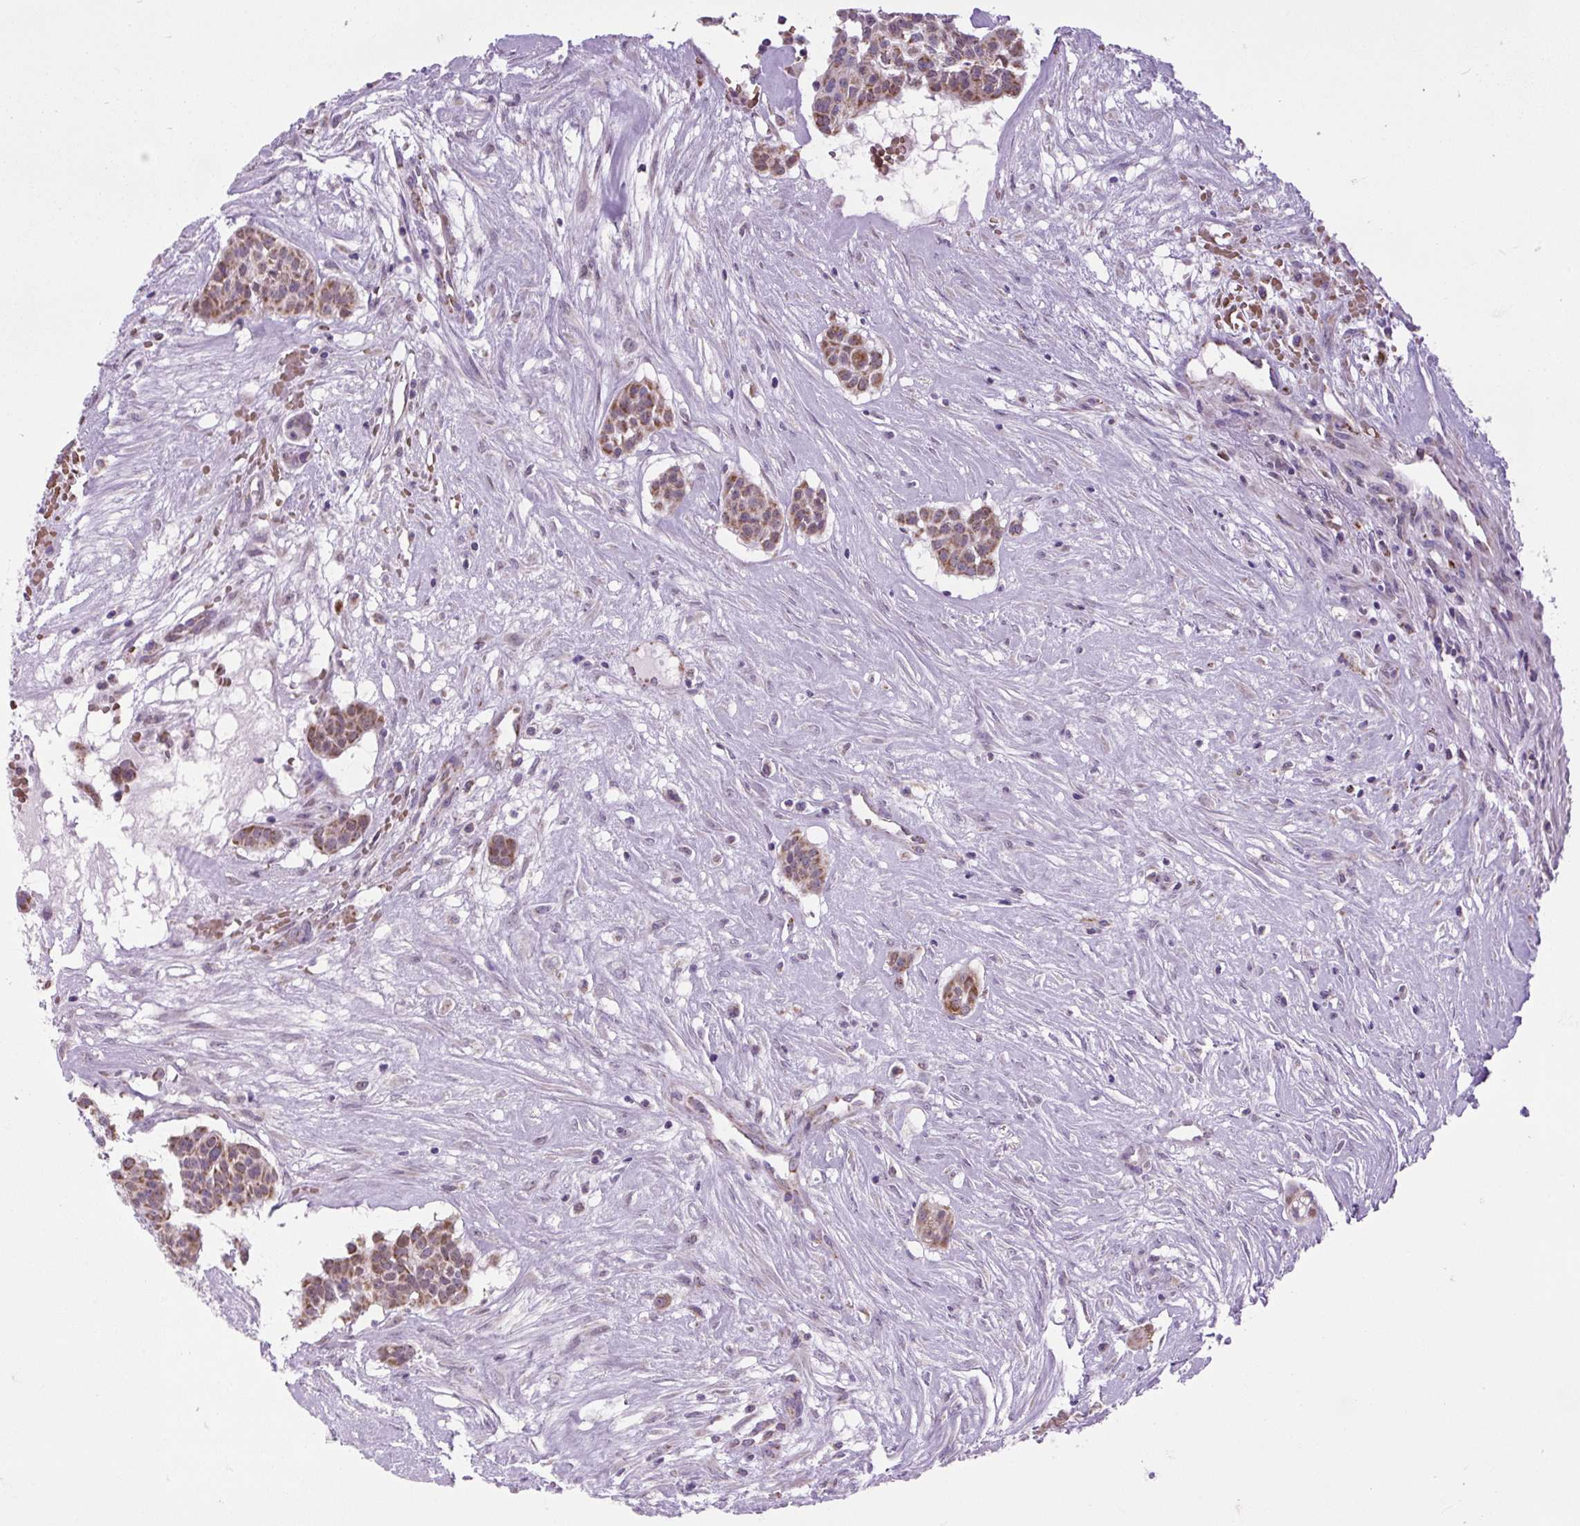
{"staining": {"intensity": "moderate", "quantity": "25%-75%", "location": "cytoplasmic/membranous"}, "tissue": "head and neck cancer", "cell_type": "Tumor cells", "image_type": "cancer", "snomed": [{"axis": "morphology", "description": "Adenocarcinoma, NOS"}, {"axis": "topography", "description": "Head-Neck"}], "caption": "High-magnification brightfield microscopy of head and neck cancer (adenocarcinoma) stained with DAB (3,3'-diaminobenzidine) (brown) and counterstained with hematoxylin (blue). tumor cells exhibit moderate cytoplasmic/membranous staining is present in about25%-75% of cells.", "gene": "SCO2", "patient": {"sex": "male", "age": 81}}